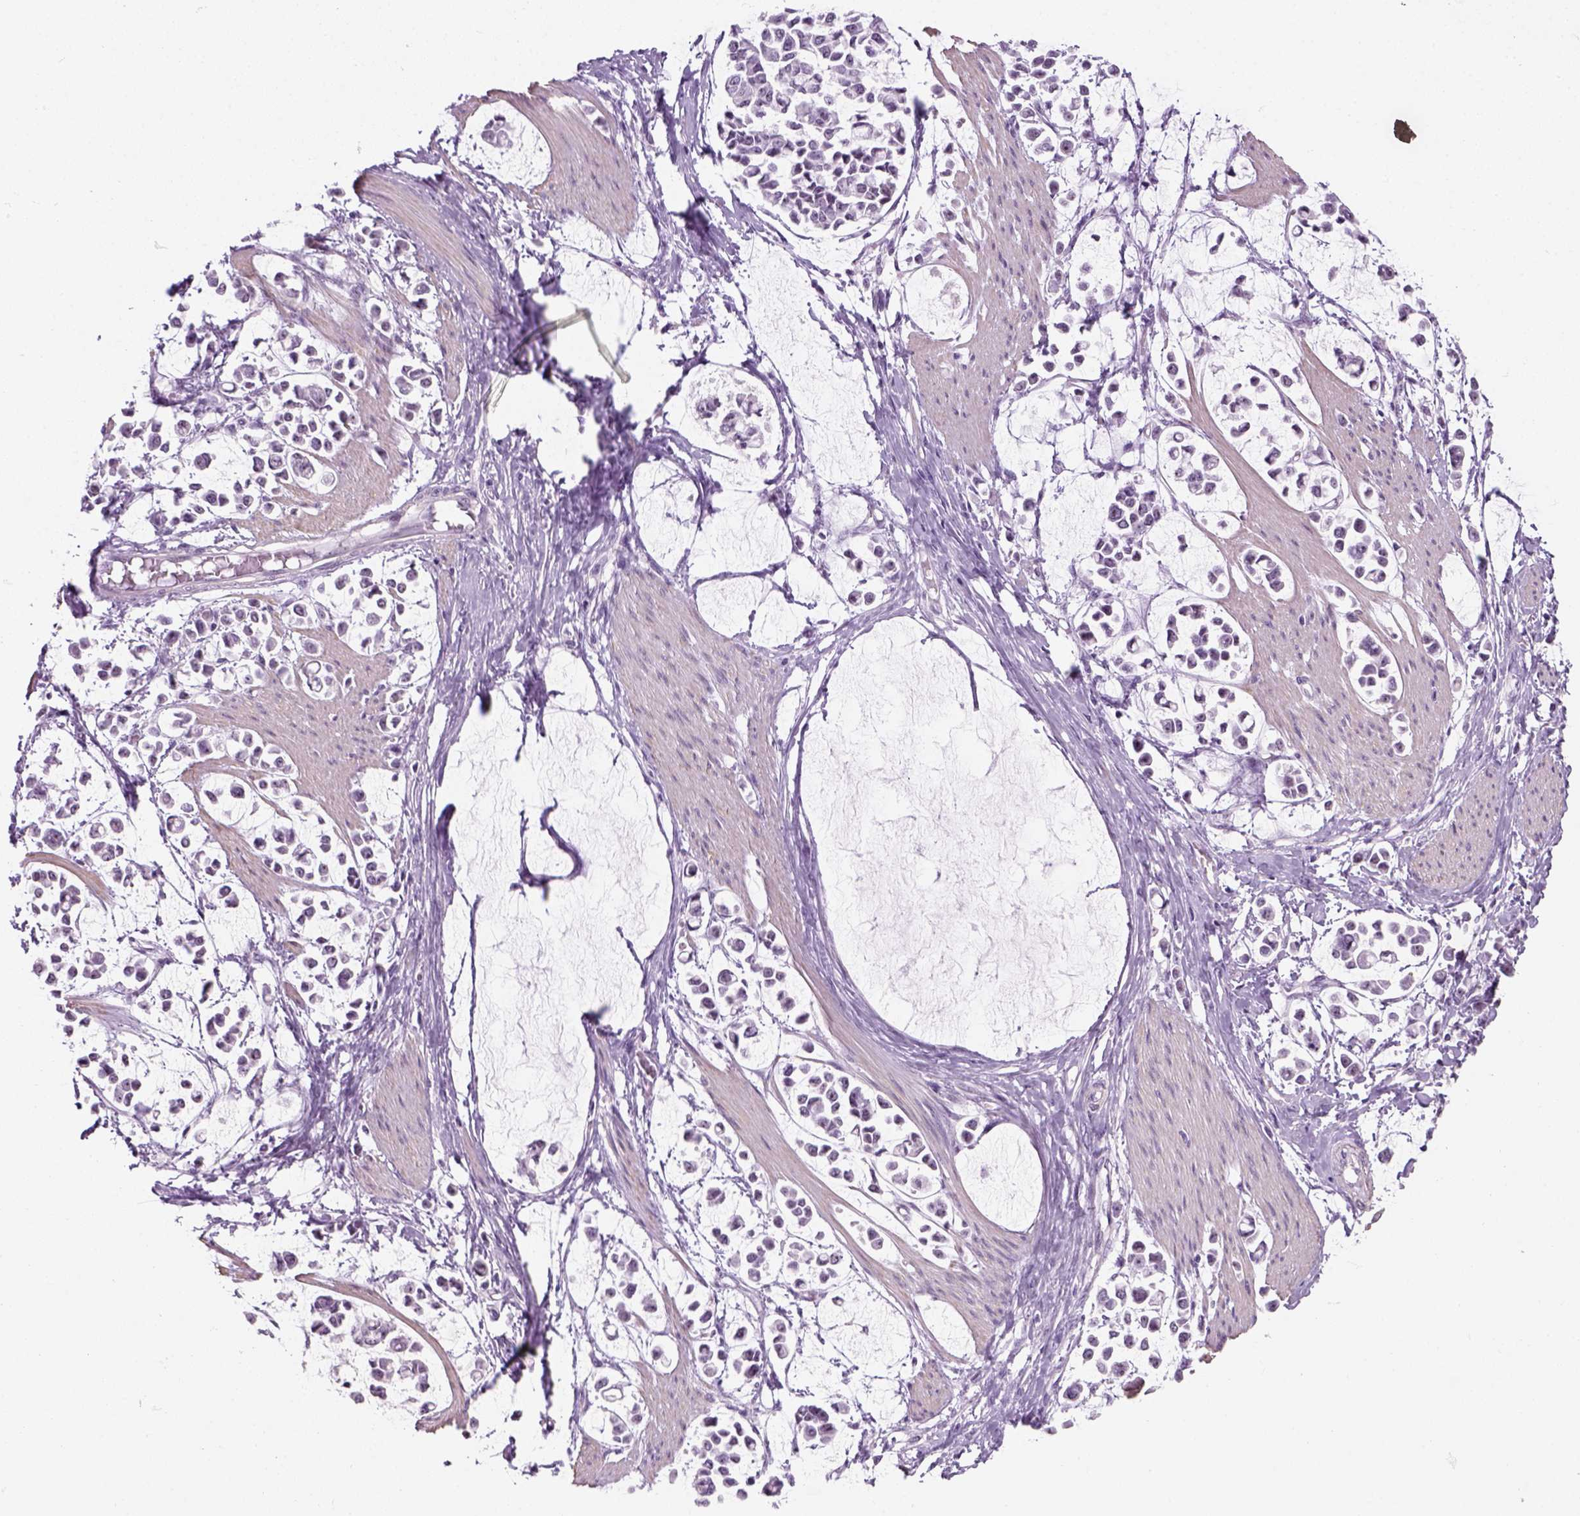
{"staining": {"intensity": "negative", "quantity": "none", "location": "none"}, "tissue": "stomach cancer", "cell_type": "Tumor cells", "image_type": "cancer", "snomed": [{"axis": "morphology", "description": "Adenocarcinoma, NOS"}, {"axis": "topography", "description": "Stomach"}], "caption": "Stomach cancer stained for a protein using immunohistochemistry (IHC) shows no positivity tumor cells.", "gene": "ZNF865", "patient": {"sex": "male", "age": 82}}